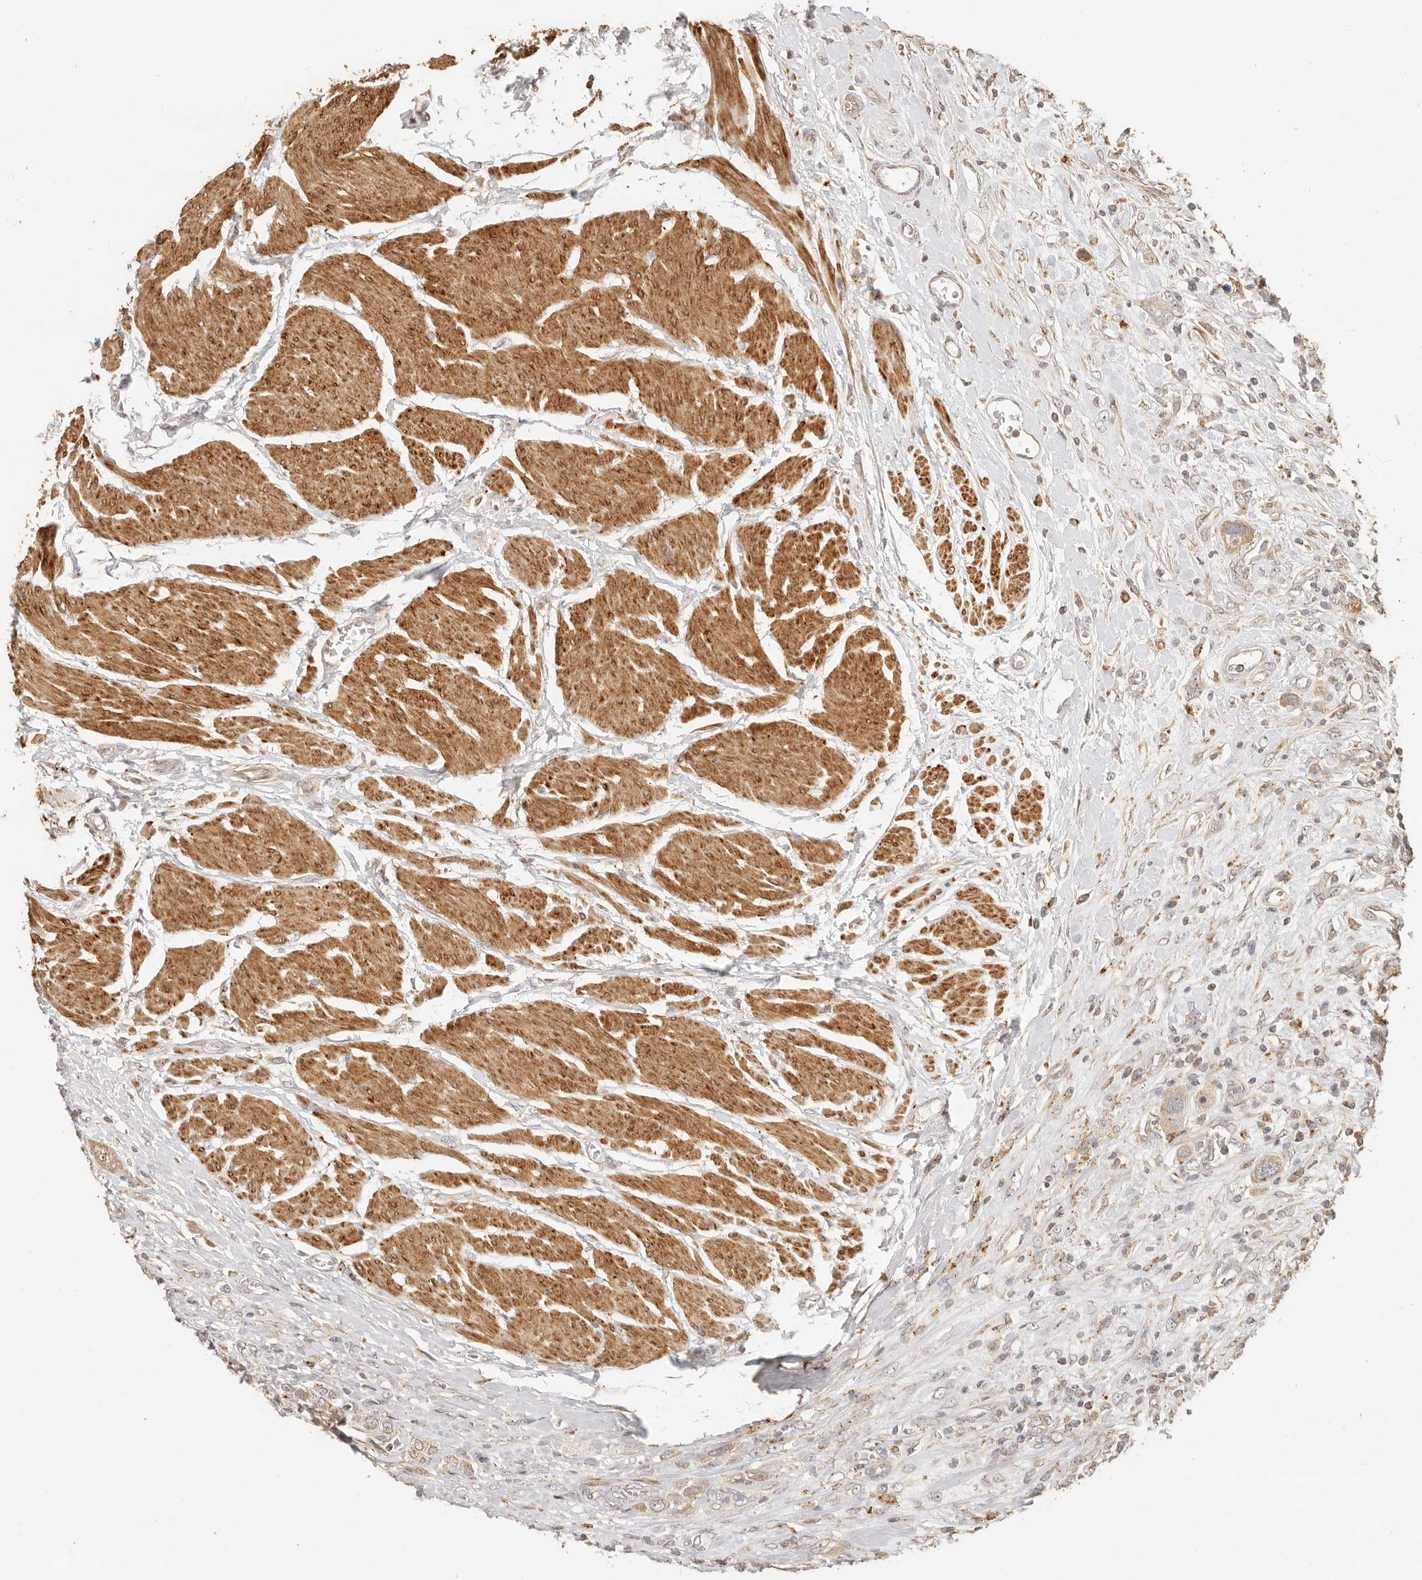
{"staining": {"intensity": "weak", "quantity": "25%-75%", "location": "cytoplasmic/membranous"}, "tissue": "urothelial cancer", "cell_type": "Tumor cells", "image_type": "cancer", "snomed": [{"axis": "morphology", "description": "Urothelial carcinoma, High grade"}, {"axis": "topography", "description": "Urinary bladder"}], "caption": "An immunohistochemistry histopathology image of neoplastic tissue is shown. Protein staining in brown highlights weak cytoplasmic/membranous positivity in urothelial cancer within tumor cells. (Brightfield microscopy of DAB IHC at high magnification).", "gene": "PTPN22", "patient": {"sex": "male", "age": 50}}